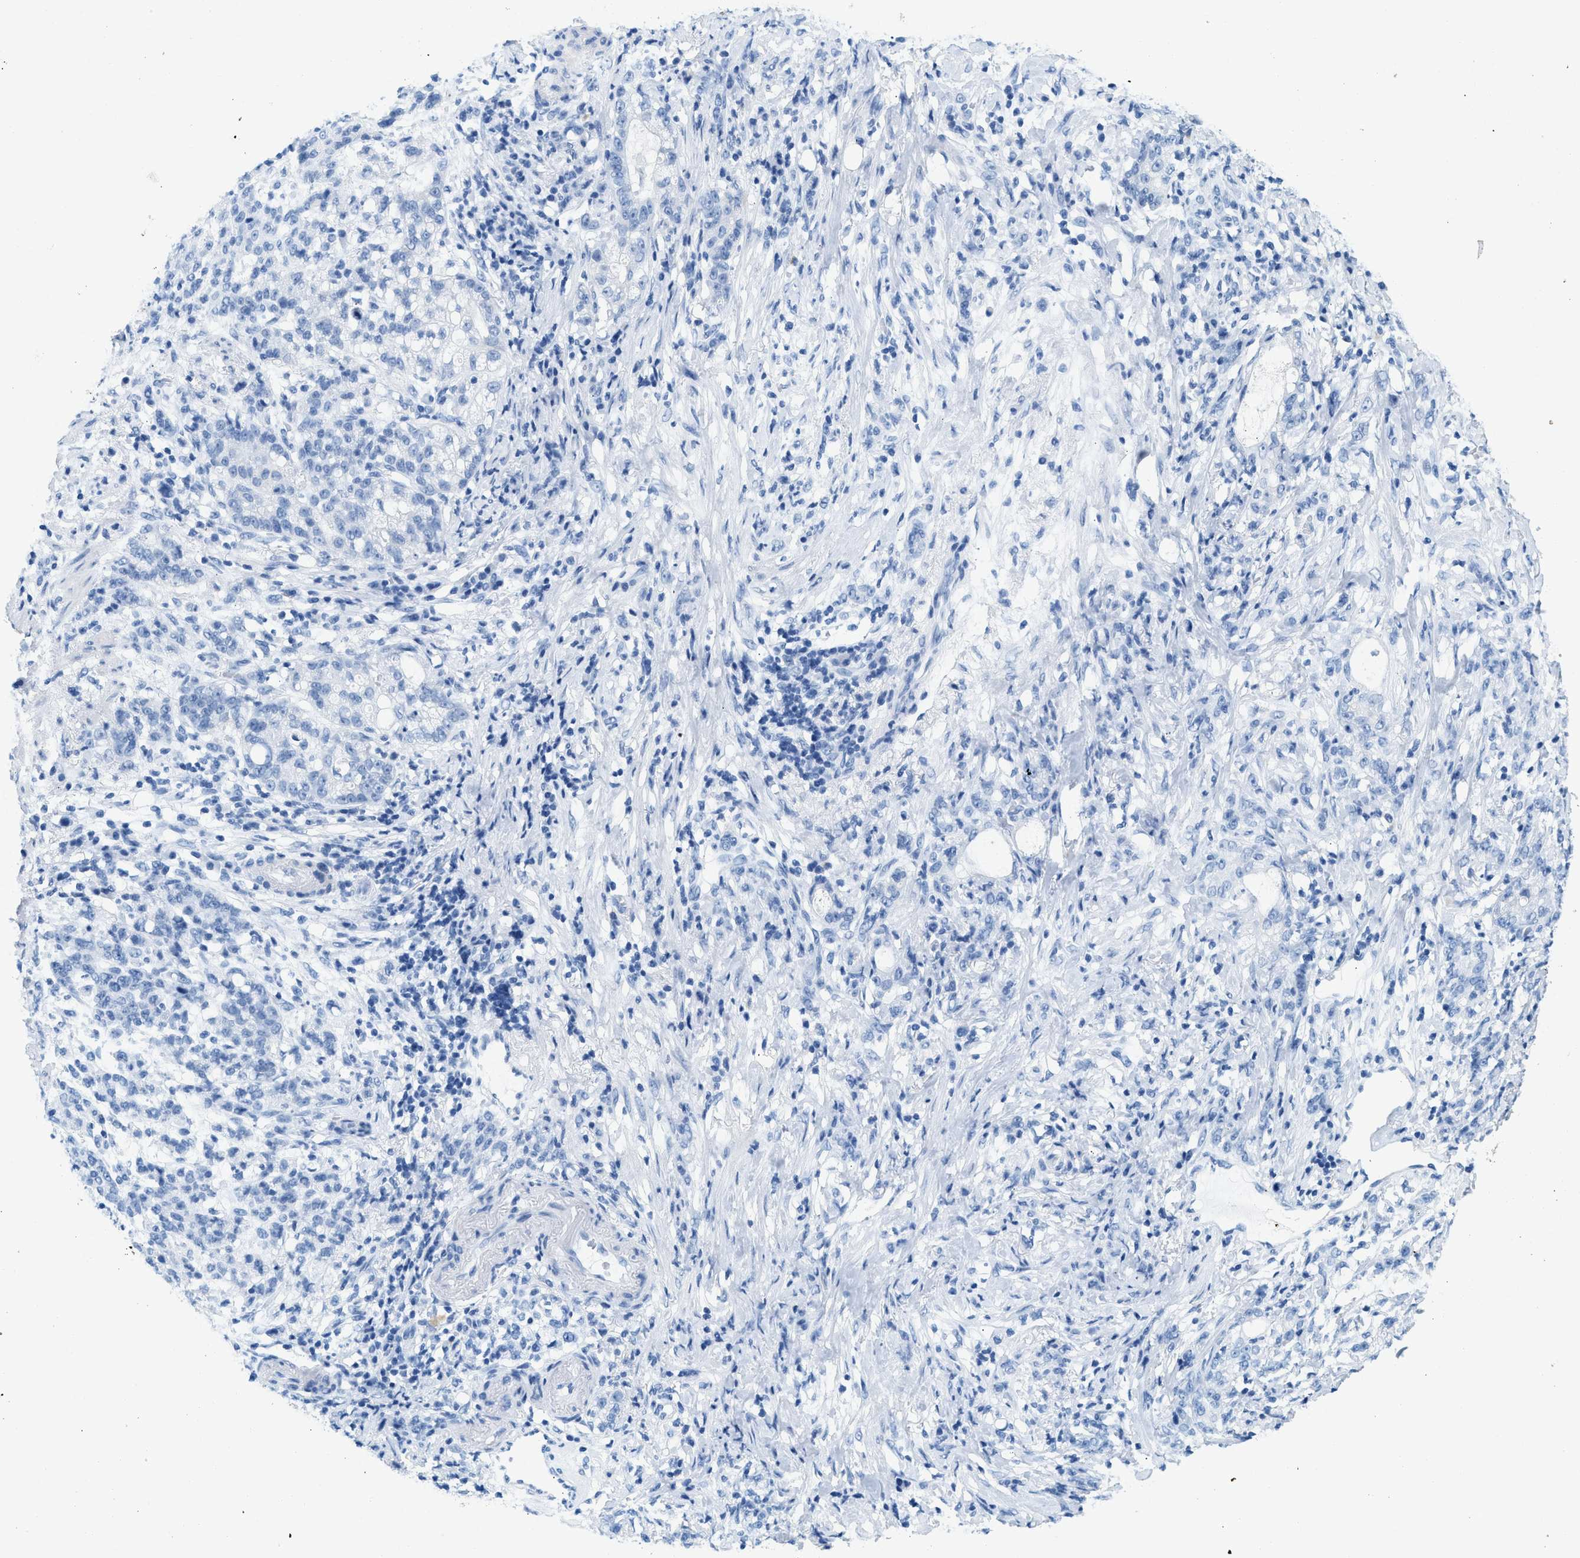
{"staining": {"intensity": "negative", "quantity": "none", "location": "none"}, "tissue": "stomach cancer", "cell_type": "Tumor cells", "image_type": "cancer", "snomed": [{"axis": "morphology", "description": "Adenocarcinoma, NOS"}, {"axis": "topography", "description": "Stomach, lower"}], "caption": "The IHC image has no significant staining in tumor cells of stomach adenocarcinoma tissue. (Stains: DAB (3,3'-diaminobenzidine) IHC with hematoxylin counter stain, Microscopy: brightfield microscopy at high magnification).", "gene": "HHATL", "patient": {"sex": "male", "age": 88}}